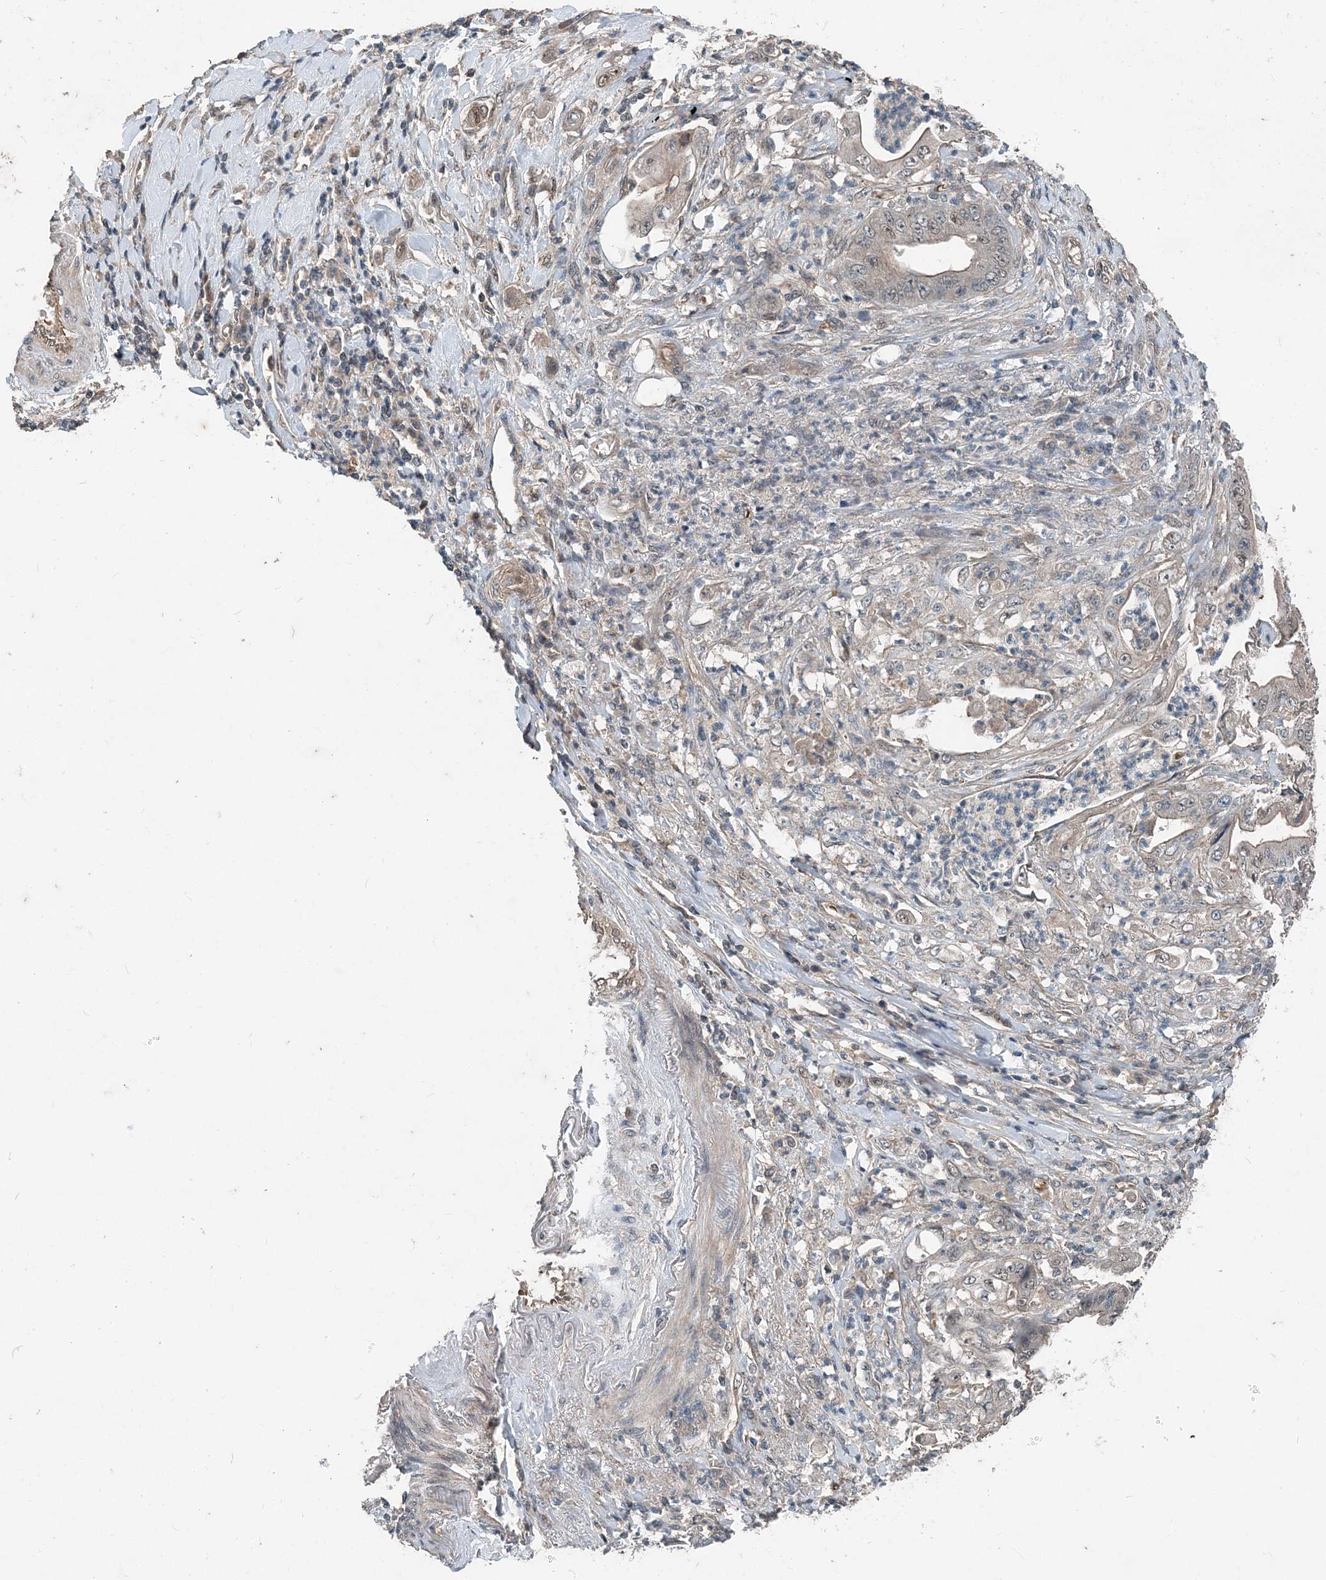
{"staining": {"intensity": "moderate", "quantity": "<25%", "location": "nuclear"}, "tissue": "stomach cancer", "cell_type": "Tumor cells", "image_type": "cancer", "snomed": [{"axis": "morphology", "description": "Adenocarcinoma, NOS"}, {"axis": "topography", "description": "Stomach"}], "caption": "Protein staining by IHC exhibits moderate nuclear positivity in approximately <25% of tumor cells in adenocarcinoma (stomach).", "gene": "SMPD3", "patient": {"sex": "female", "age": 73}}